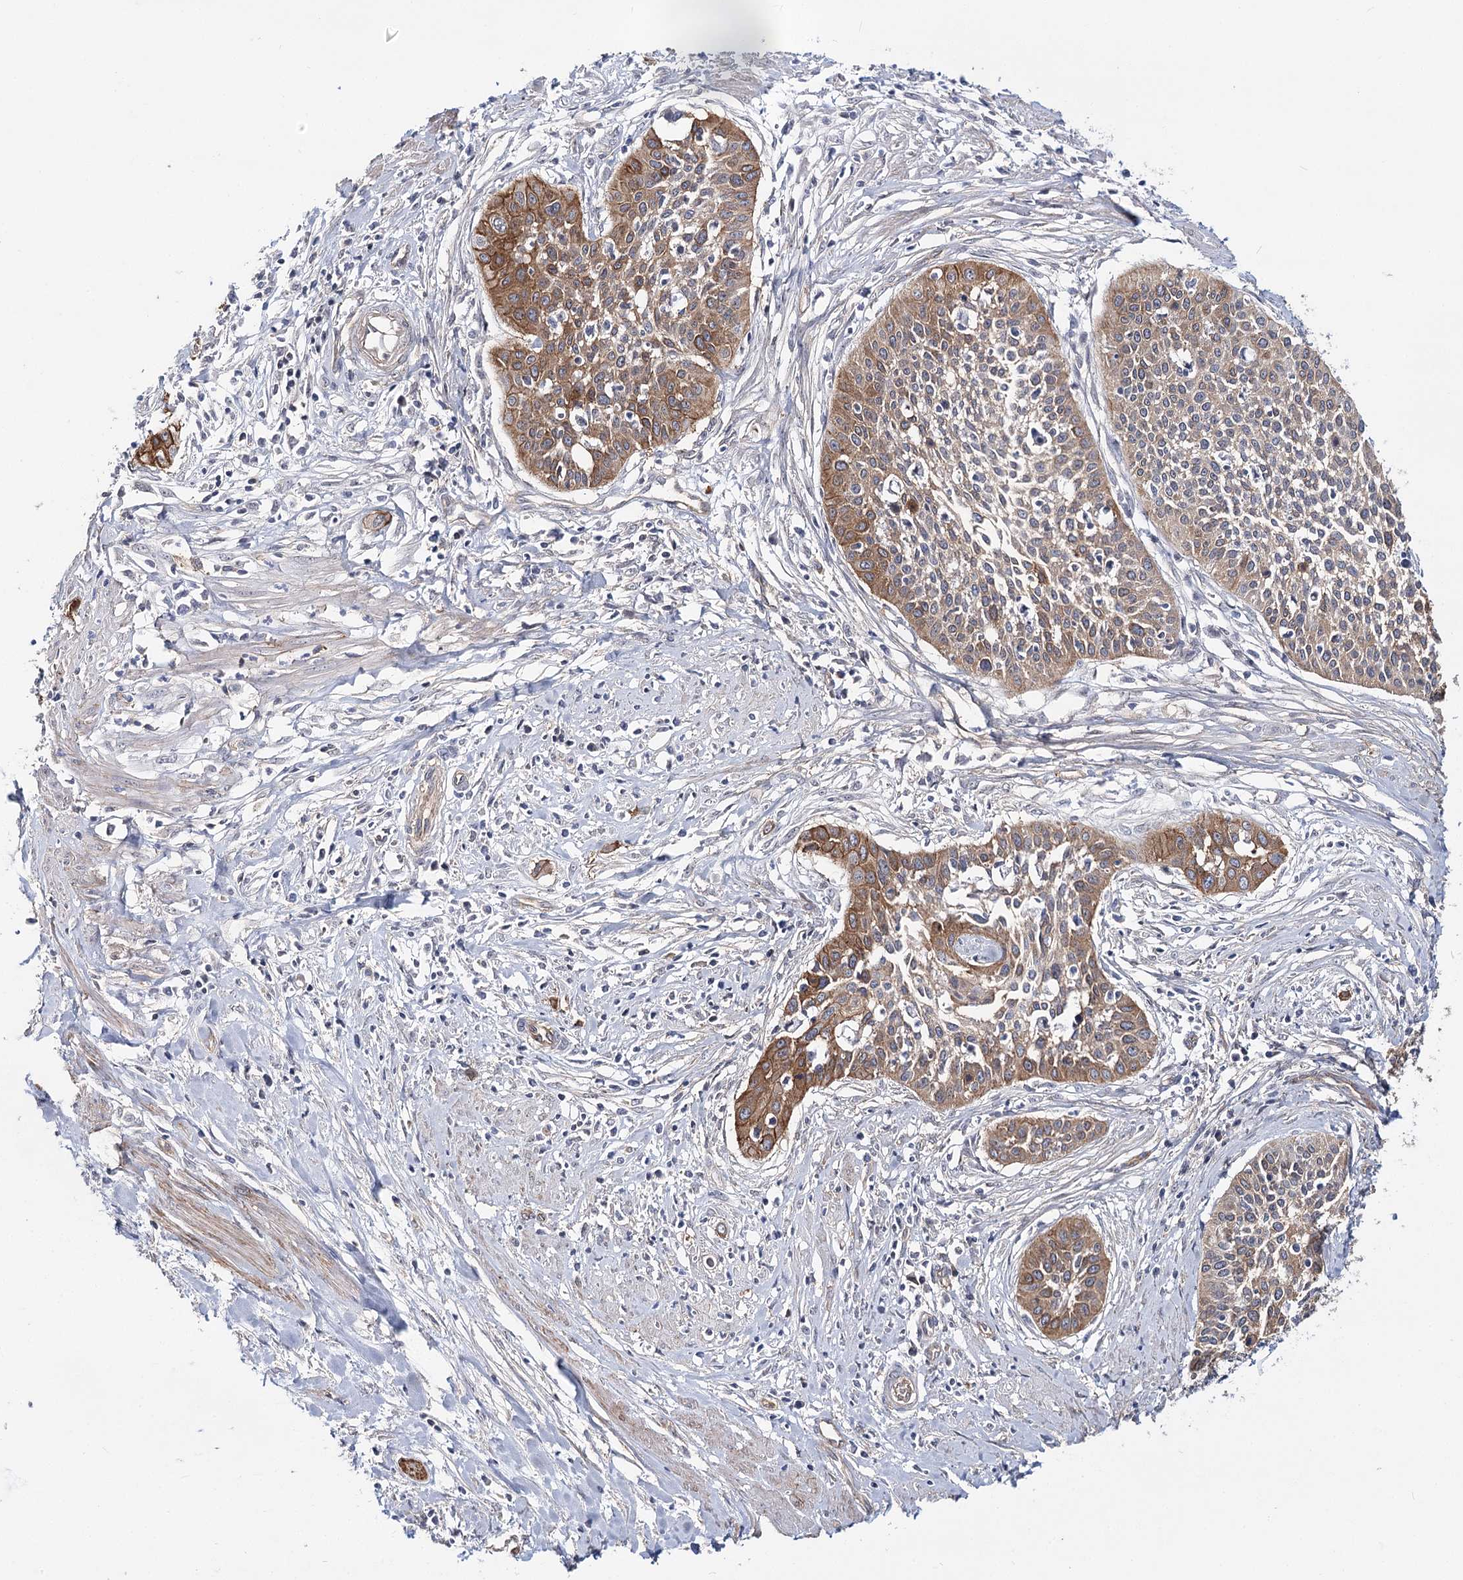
{"staining": {"intensity": "moderate", "quantity": ">75%", "location": "cytoplasmic/membranous"}, "tissue": "cervical cancer", "cell_type": "Tumor cells", "image_type": "cancer", "snomed": [{"axis": "morphology", "description": "Squamous cell carcinoma, NOS"}, {"axis": "topography", "description": "Cervix"}], "caption": "A photomicrograph of human cervical squamous cell carcinoma stained for a protein reveals moderate cytoplasmic/membranous brown staining in tumor cells.", "gene": "TMEM218", "patient": {"sex": "female", "age": 34}}